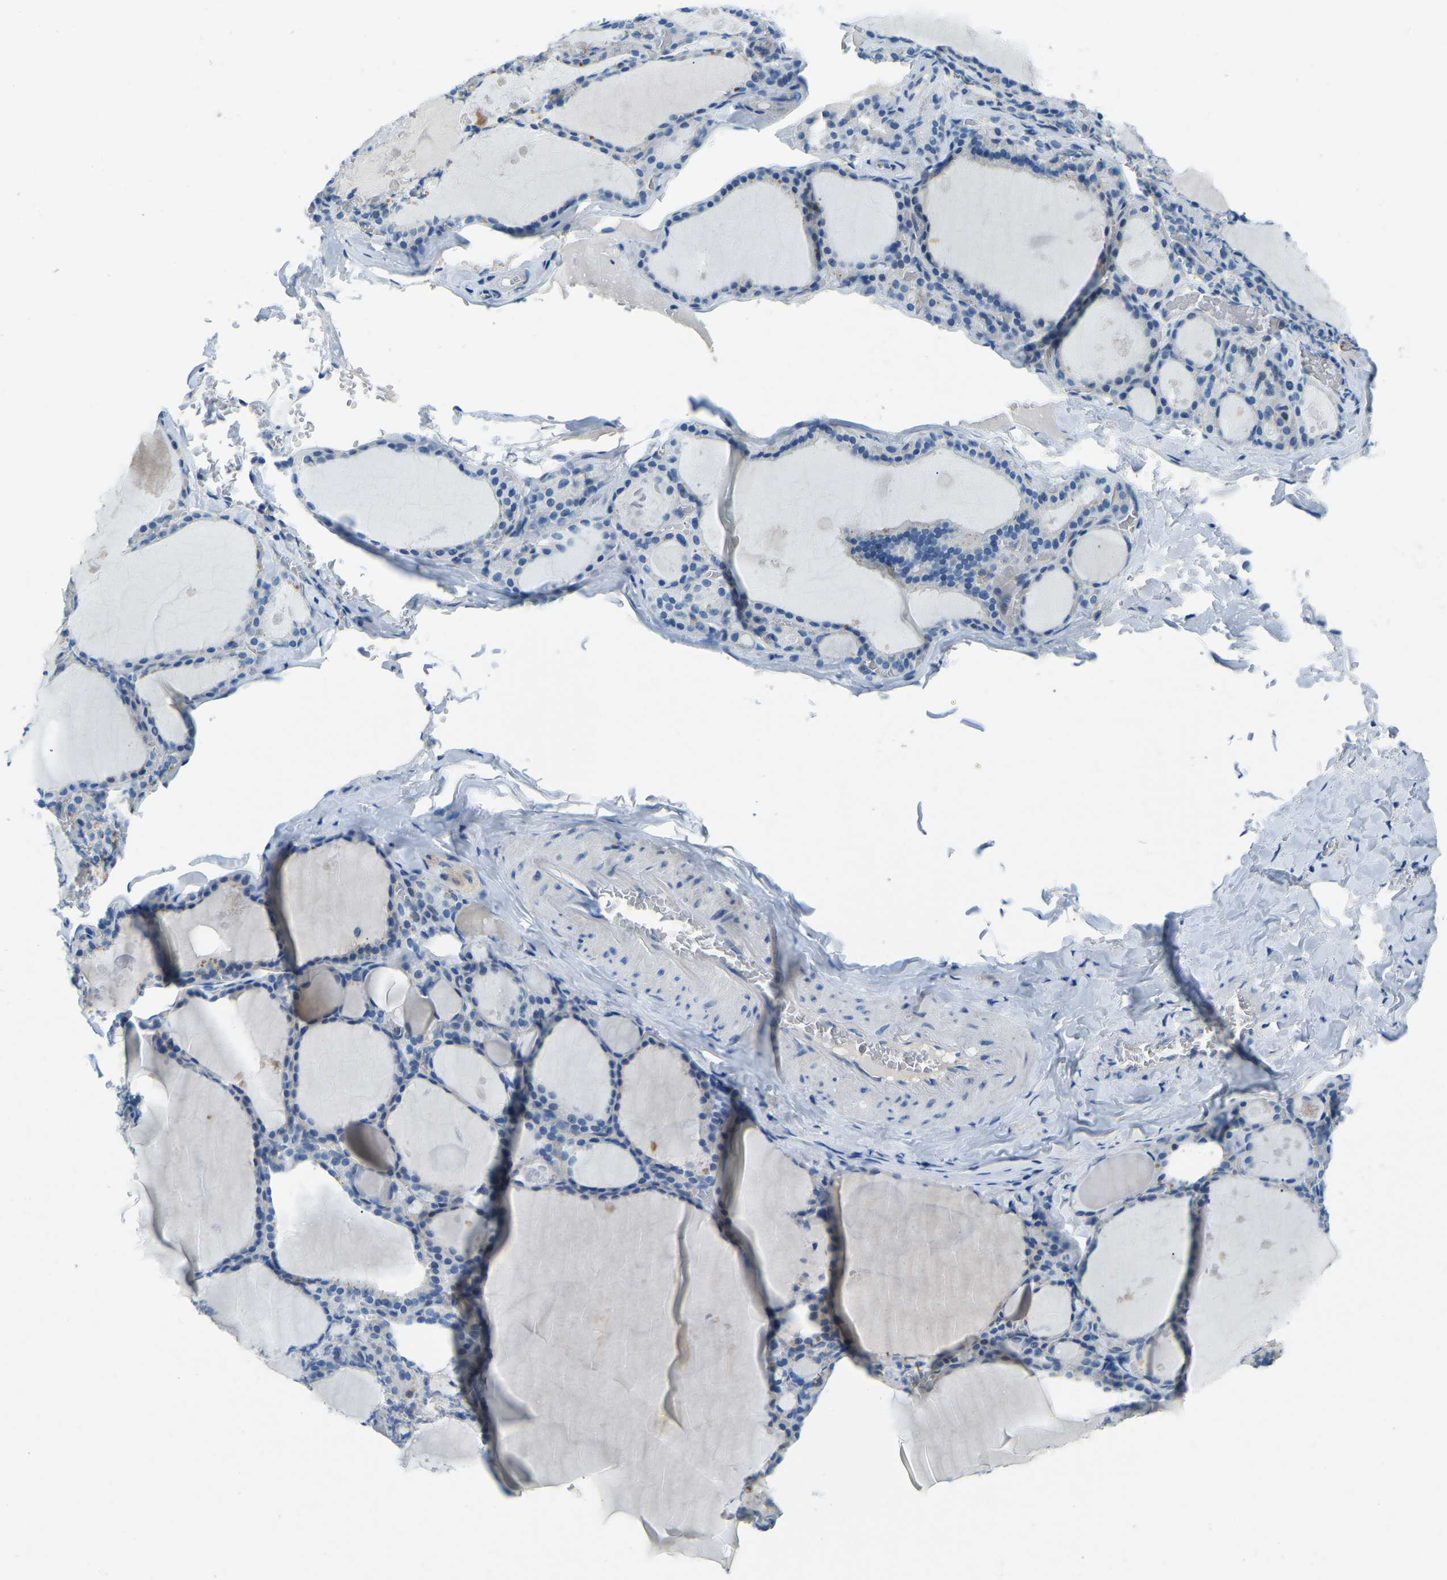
{"staining": {"intensity": "negative", "quantity": "none", "location": "none"}, "tissue": "thyroid gland", "cell_type": "Glandular cells", "image_type": "normal", "snomed": [{"axis": "morphology", "description": "Normal tissue, NOS"}, {"axis": "topography", "description": "Thyroid gland"}], "caption": "Glandular cells are negative for brown protein staining in benign thyroid gland. The staining is performed using DAB (3,3'-diaminobenzidine) brown chromogen with nuclei counter-stained in using hematoxylin.", "gene": "XIRP1", "patient": {"sex": "male", "age": 56}}